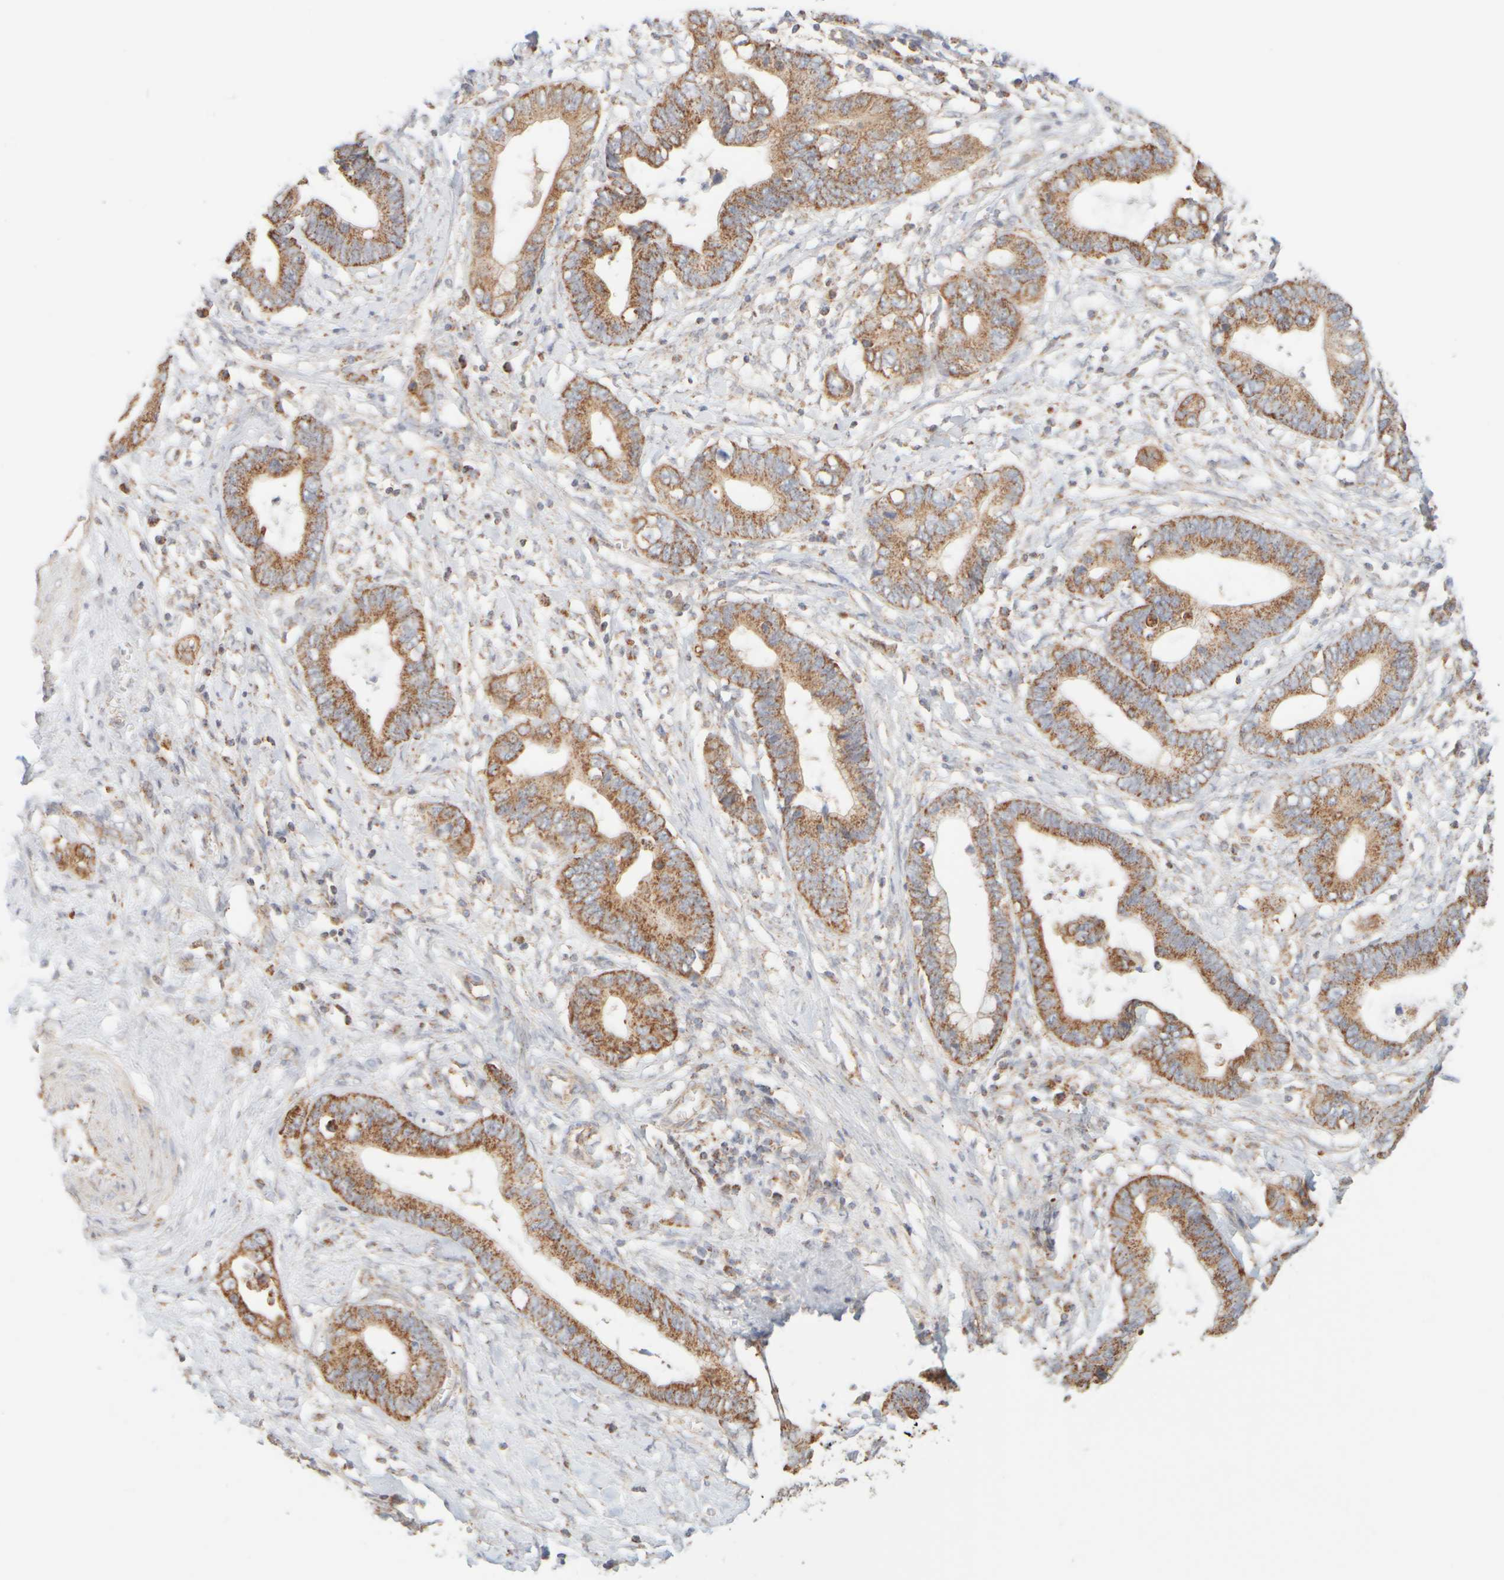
{"staining": {"intensity": "moderate", "quantity": ">75%", "location": "cytoplasmic/membranous"}, "tissue": "cervical cancer", "cell_type": "Tumor cells", "image_type": "cancer", "snomed": [{"axis": "morphology", "description": "Adenocarcinoma, NOS"}, {"axis": "topography", "description": "Cervix"}], "caption": "This micrograph shows immunohistochemistry staining of human cervical adenocarcinoma, with medium moderate cytoplasmic/membranous positivity in about >75% of tumor cells.", "gene": "APBB2", "patient": {"sex": "female", "age": 44}}